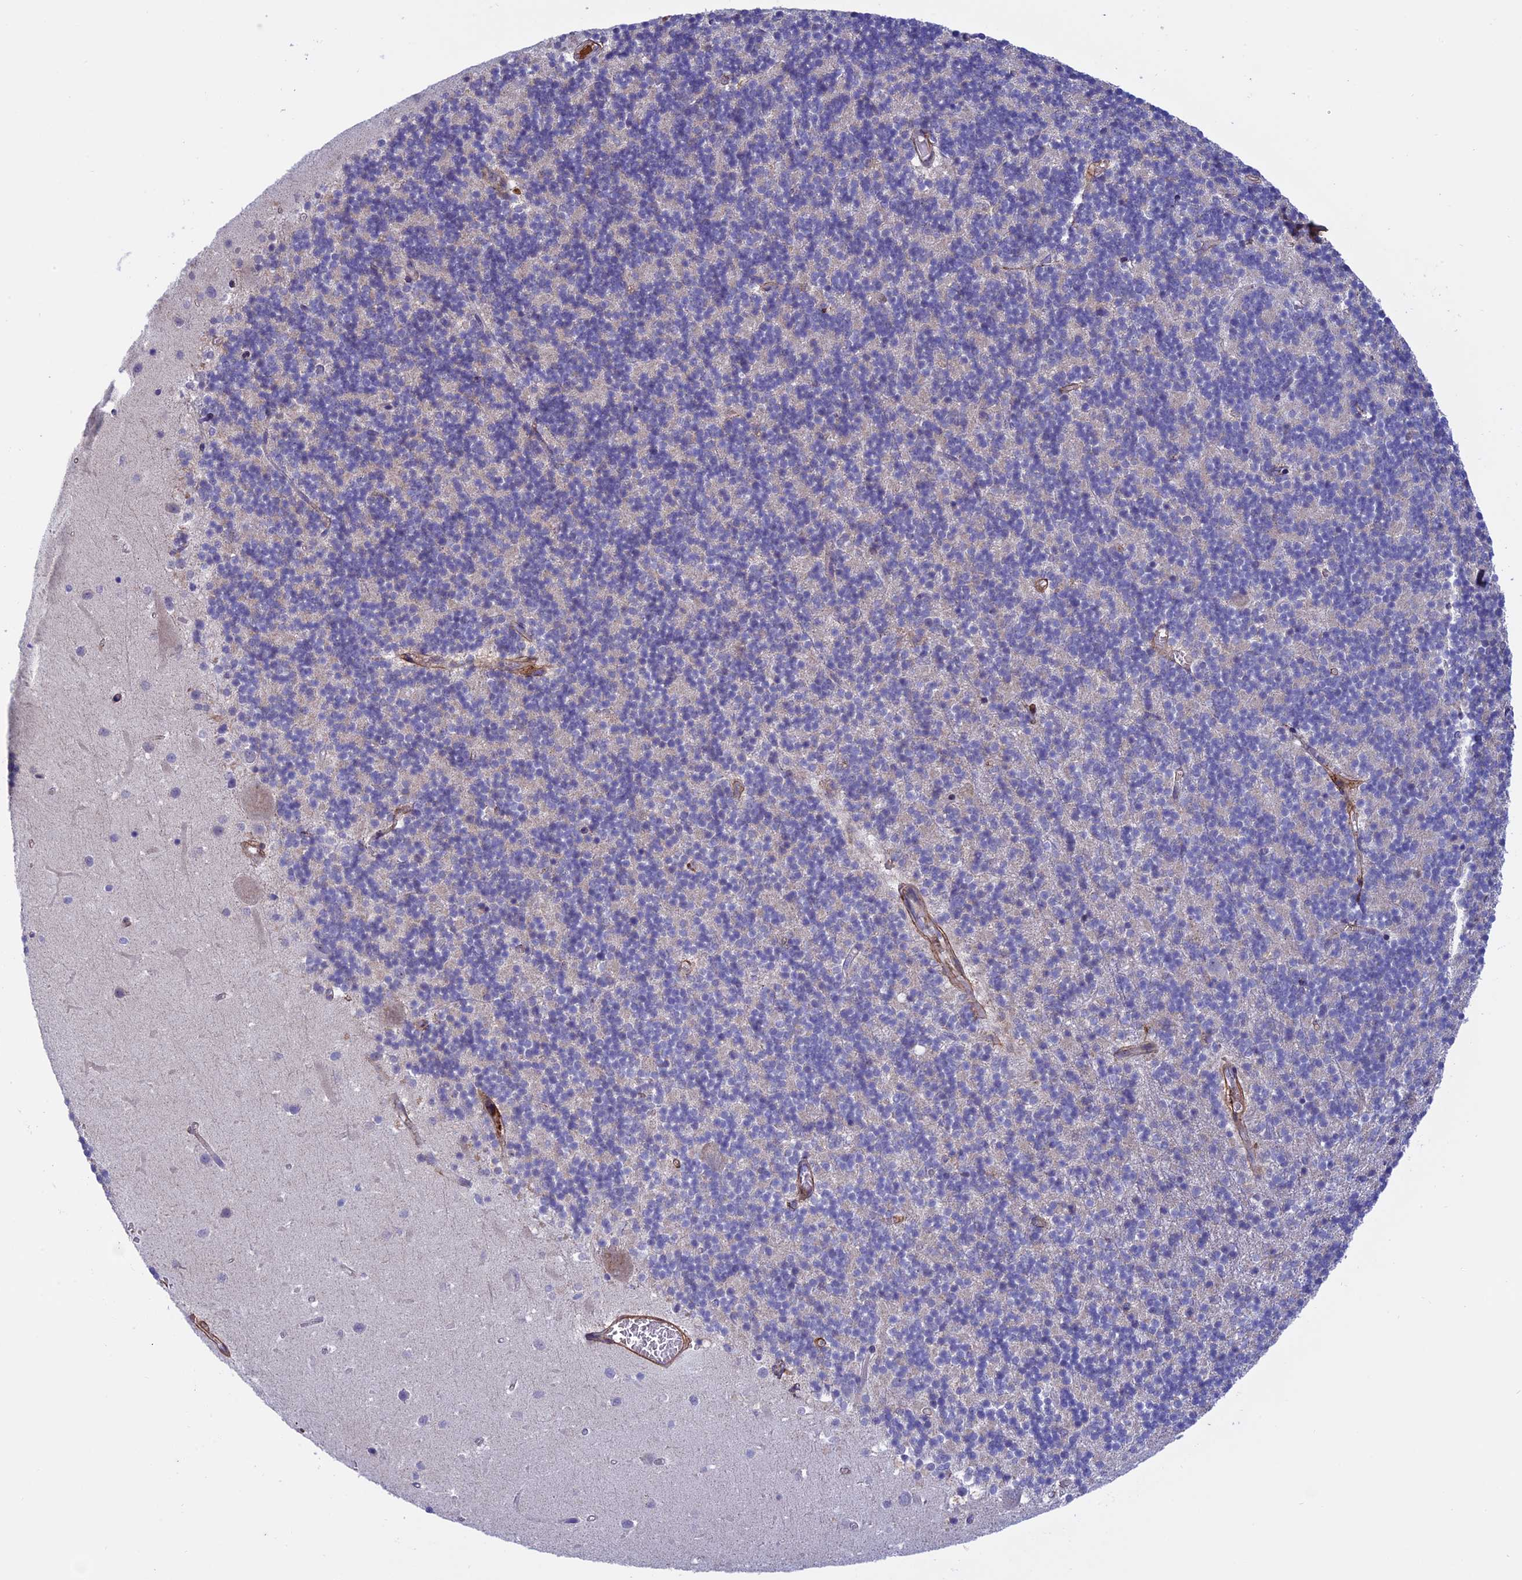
{"staining": {"intensity": "negative", "quantity": "none", "location": "none"}, "tissue": "cerebellum", "cell_type": "Cells in granular layer", "image_type": "normal", "snomed": [{"axis": "morphology", "description": "Normal tissue, NOS"}, {"axis": "topography", "description": "Cerebellum"}], "caption": "IHC of benign human cerebellum demonstrates no staining in cells in granular layer. (Stains: DAB immunohistochemistry with hematoxylin counter stain, Microscopy: brightfield microscopy at high magnification).", "gene": "COL4A3", "patient": {"sex": "male", "age": 54}}